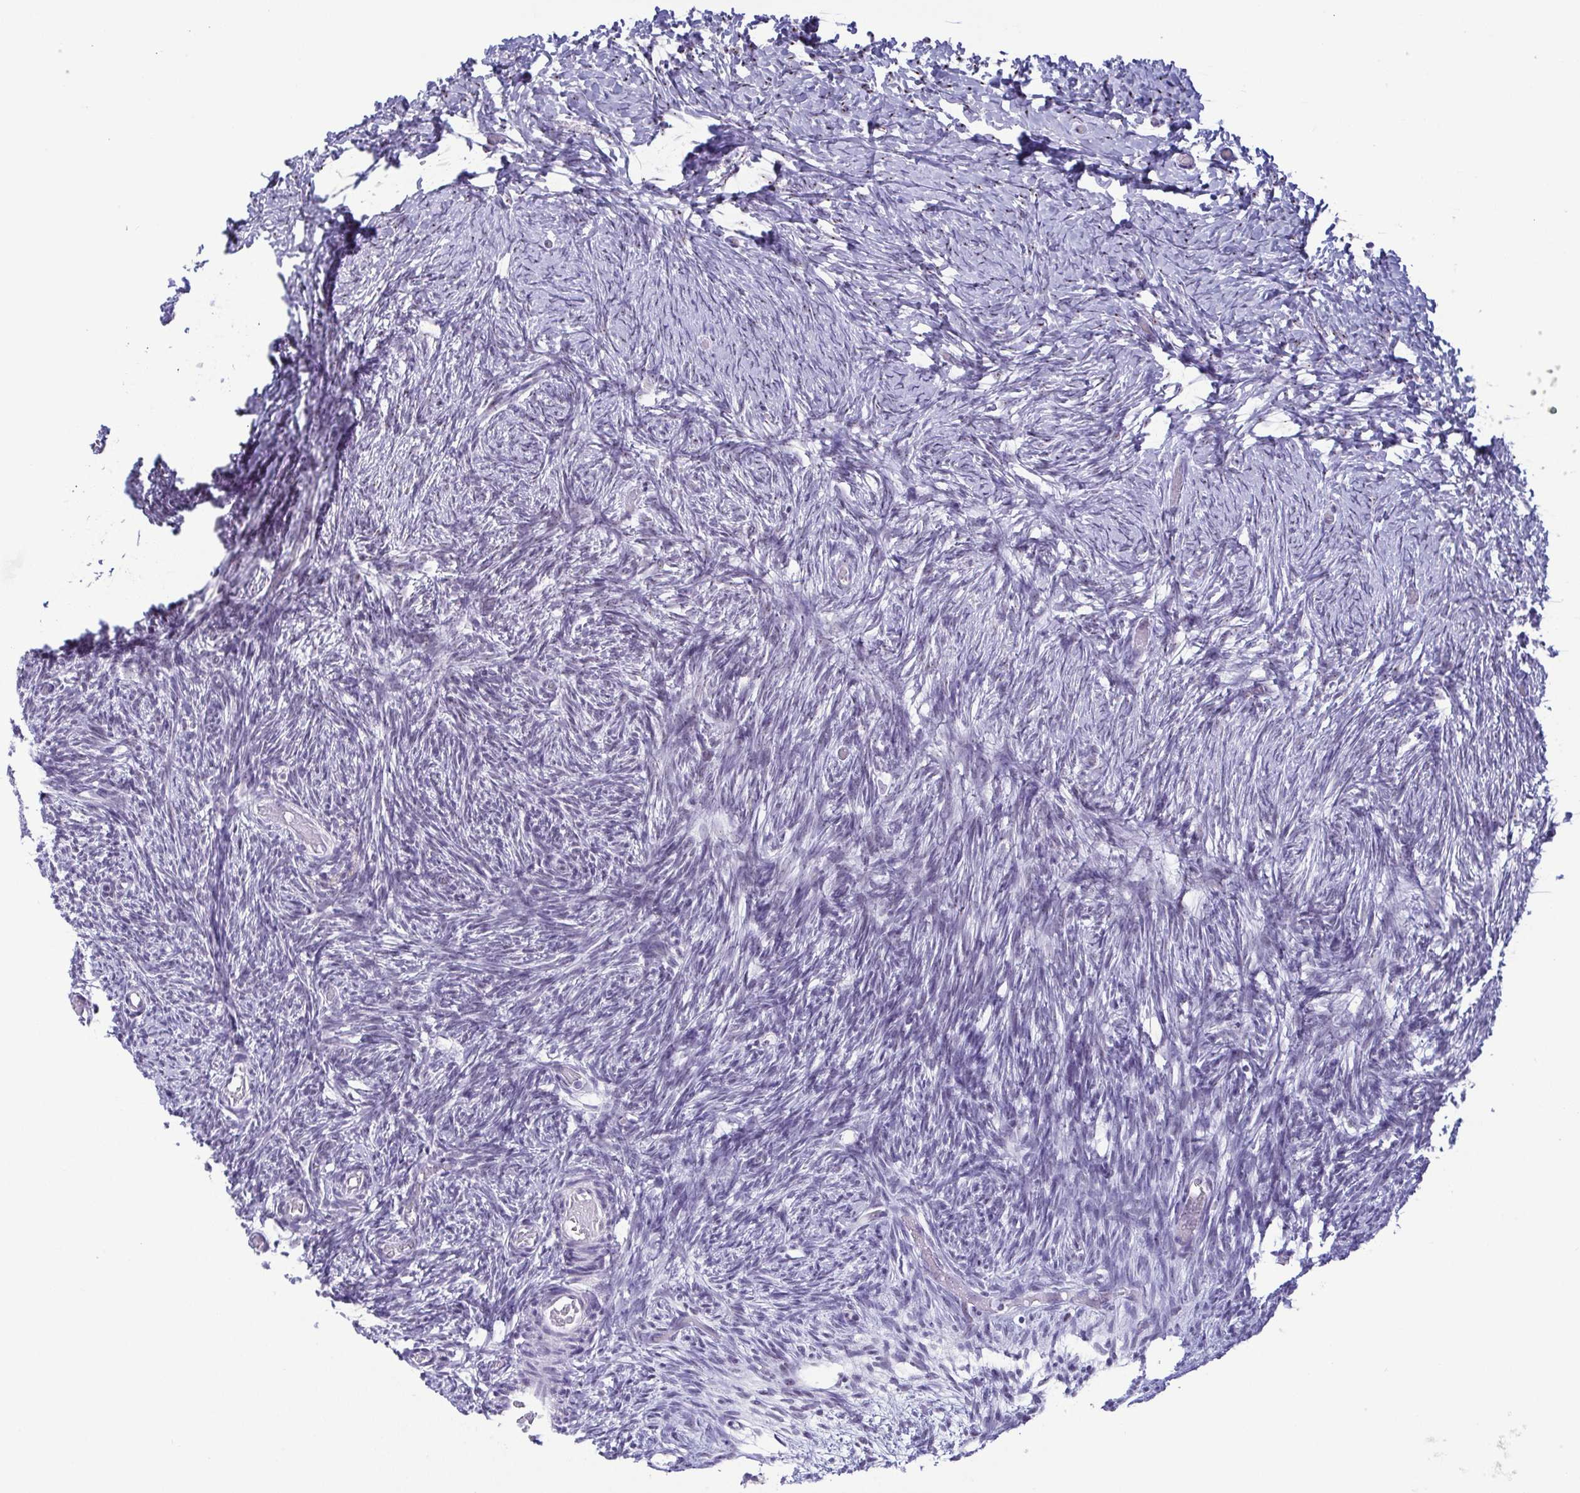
{"staining": {"intensity": "negative", "quantity": "none", "location": "none"}, "tissue": "ovary", "cell_type": "Follicle cells", "image_type": "normal", "snomed": [{"axis": "morphology", "description": "Normal tissue, NOS"}, {"axis": "topography", "description": "Ovary"}], "caption": "High power microscopy photomicrograph of an immunohistochemistry photomicrograph of normal ovary, revealing no significant staining in follicle cells. (DAB immunohistochemistry (IHC) with hematoxylin counter stain).", "gene": "BZW1", "patient": {"sex": "female", "age": 39}}